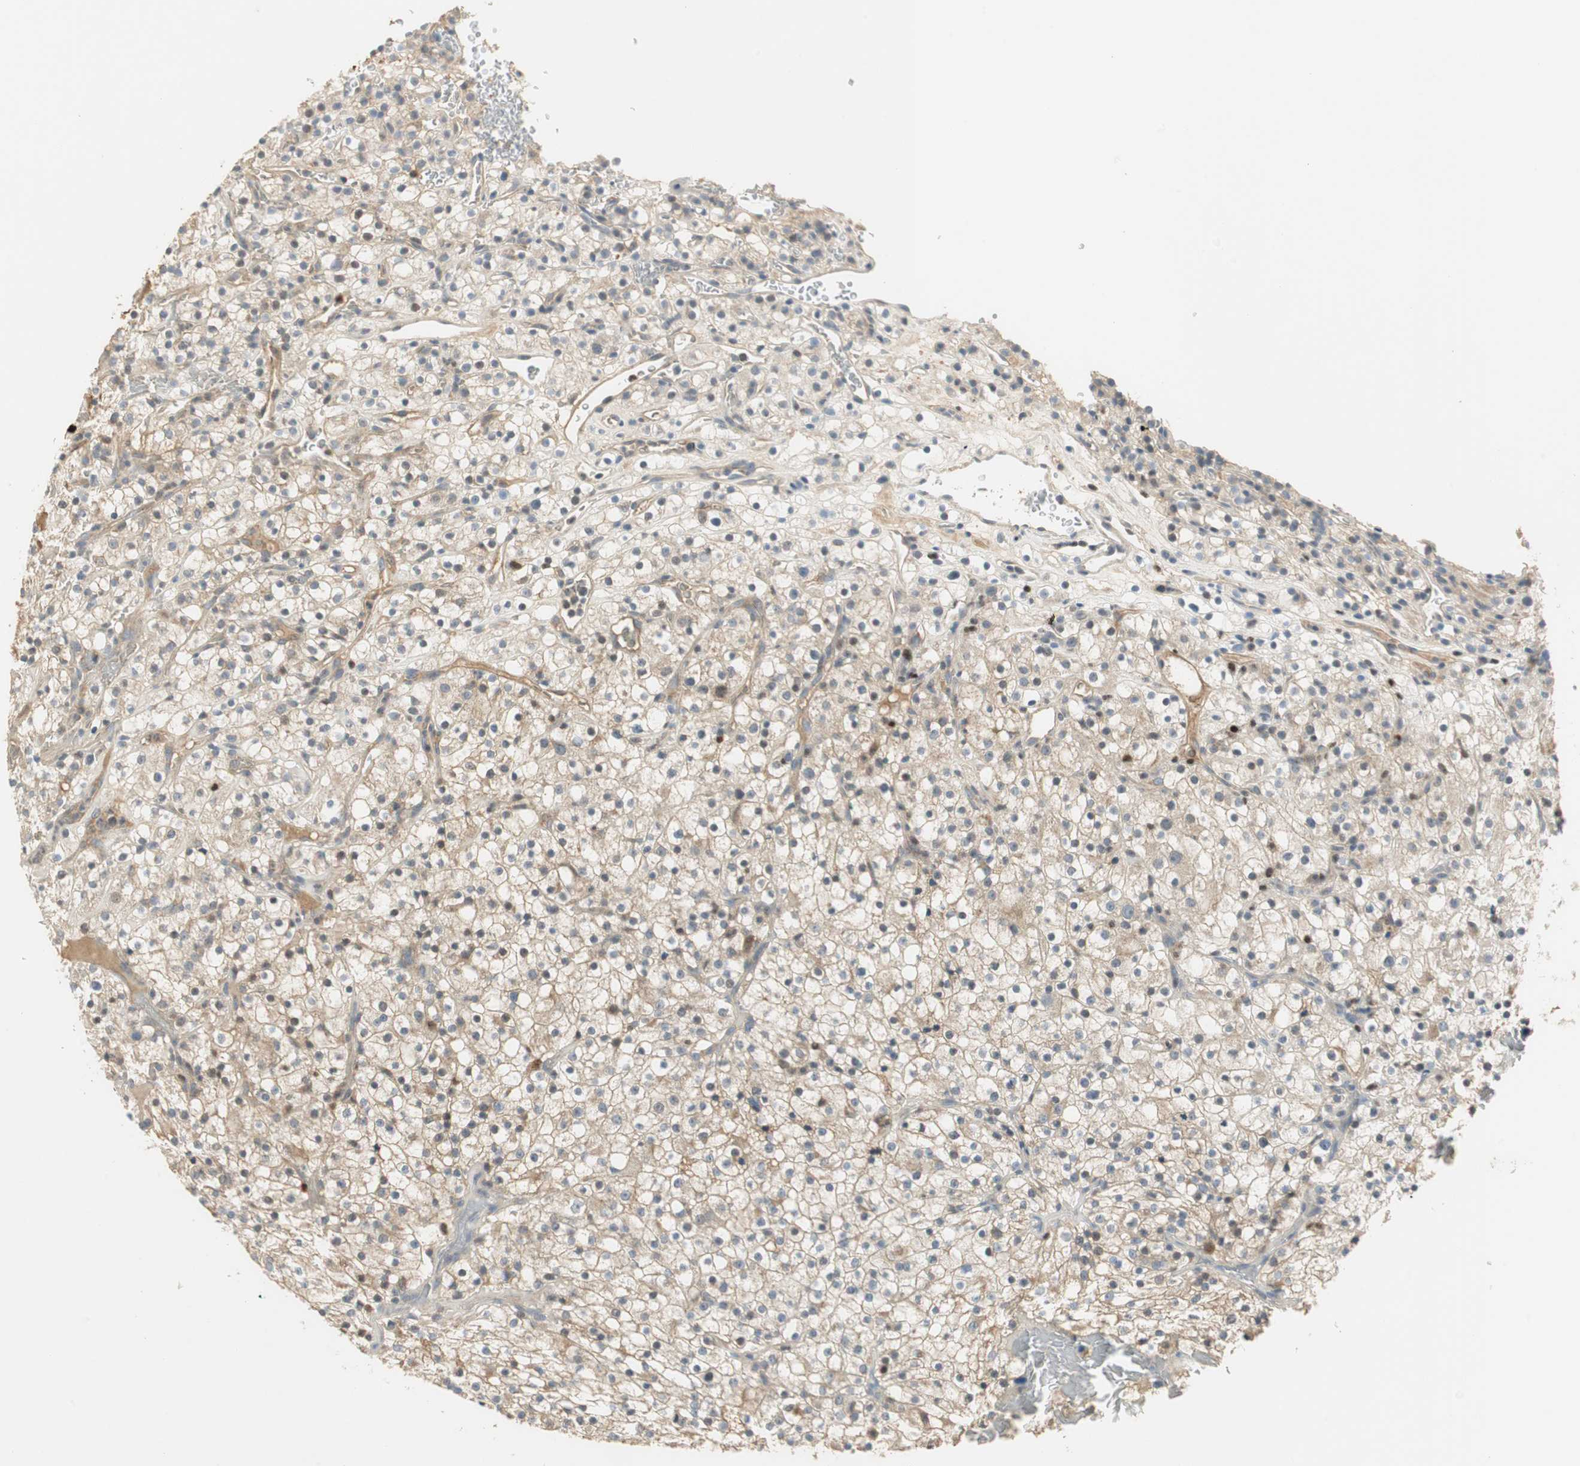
{"staining": {"intensity": "weak", "quantity": "25%-75%", "location": "cytoplasmic/membranous,nuclear"}, "tissue": "renal cancer", "cell_type": "Tumor cells", "image_type": "cancer", "snomed": [{"axis": "morphology", "description": "Normal tissue, NOS"}, {"axis": "morphology", "description": "Adenocarcinoma, NOS"}, {"axis": "topography", "description": "Kidney"}], "caption": "A brown stain shows weak cytoplasmic/membranous and nuclear staining of a protein in renal cancer (adenocarcinoma) tumor cells. The staining was performed using DAB (3,3'-diaminobenzidine), with brown indicating positive protein expression. Nuclei are stained blue with hematoxylin.", "gene": "RUNX2", "patient": {"sex": "female", "age": 72}}